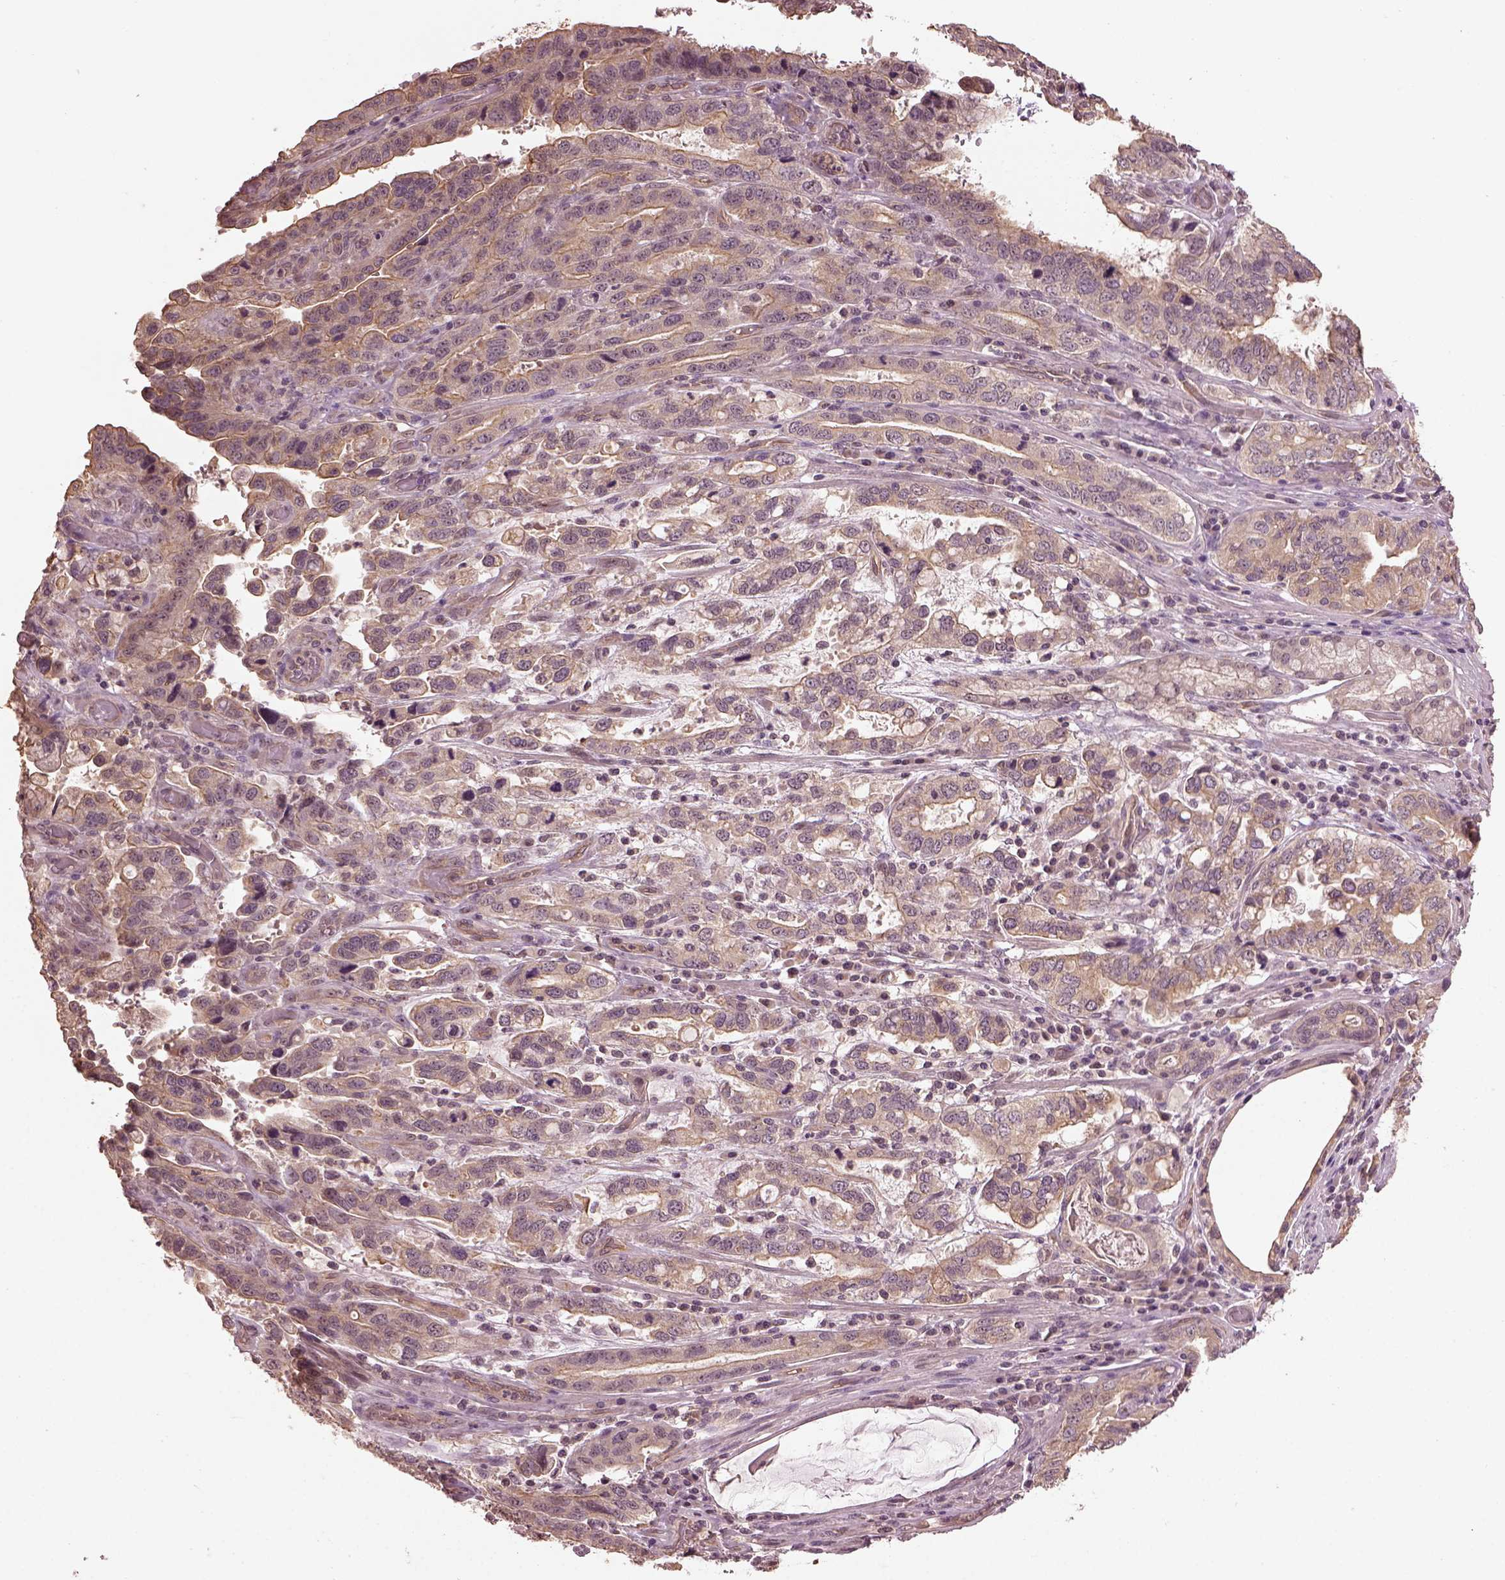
{"staining": {"intensity": "weak", "quantity": "<25%", "location": "cytoplasmic/membranous"}, "tissue": "stomach cancer", "cell_type": "Tumor cells", "image_type": "cancer", "snomed": [{"axis": "morphology", "description": "Adenocarcinoma, NOS"}, {"axis": "topography", "description": "Stomach, lower"}], "caption": "Human stomach adenocarcinoma stained for a protein using immunohistochemistry (IHC) exhibits no staining in tumor cells.", "gene": "GNRH1", "patient": {"sex": "female", "age": 76}}